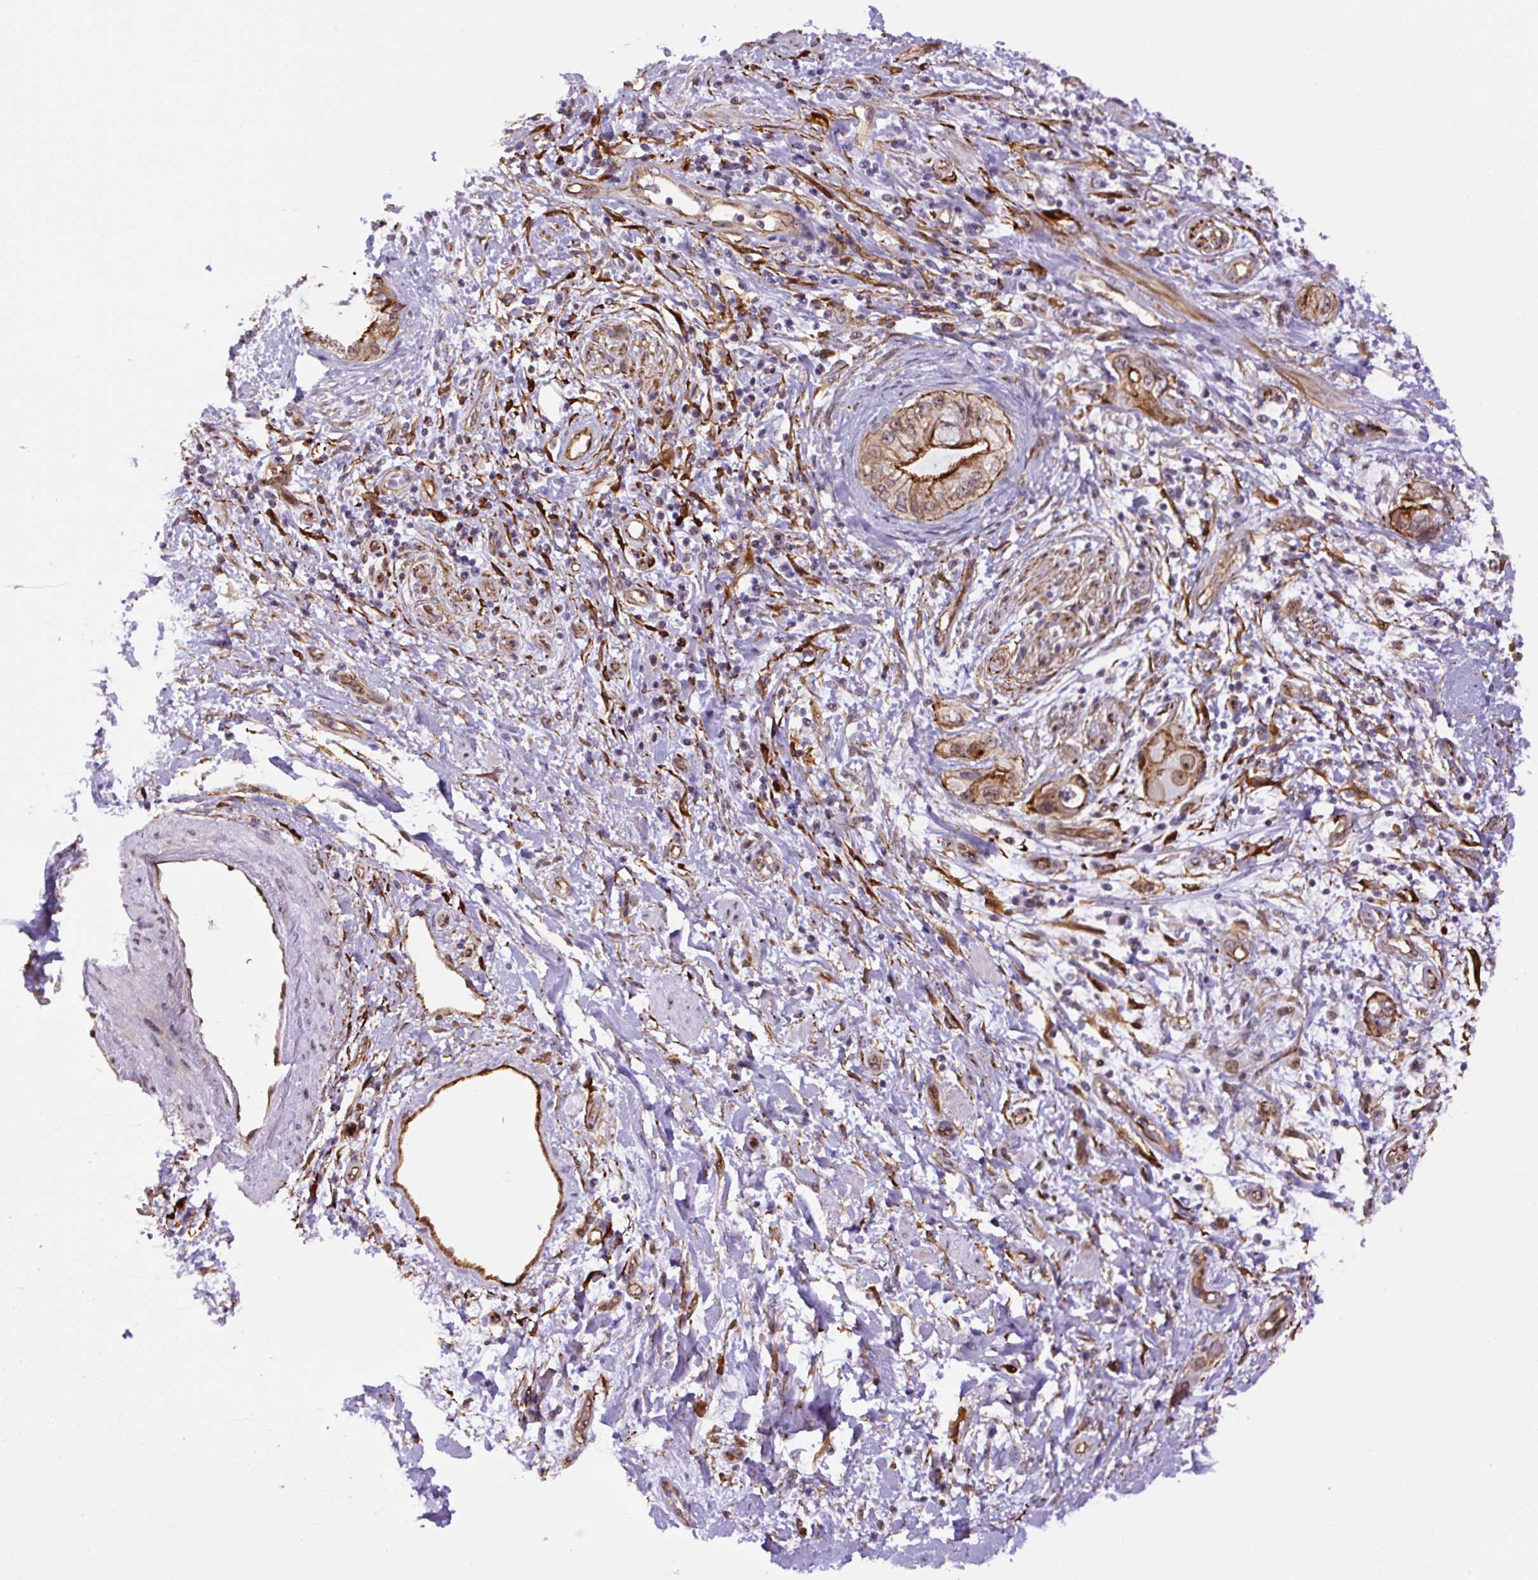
{"staining": {"intensity": "strong", "quantity": "25%-75%", "location": "cytoplasmic/membranous,nuclear"}, "tissue": "pancreatic cancer", "cell_type": "Tumor cells", "image_type": "cancer", "snomed": [{"axis": "morphology", "description": "Adenocarcinoma, NOS"}, {"axis": "topography", "description": "Pancreas"}], "caption": "Pancreatic cancer (adenocarcinoma) stained with DAB IHC displays high levels of strong cytoplasmic/membranous and nuclear expression in about 25%-75% of tumor cells.", "gene": "MYO5C", "patient": {"sex": "female", "age": 73}}